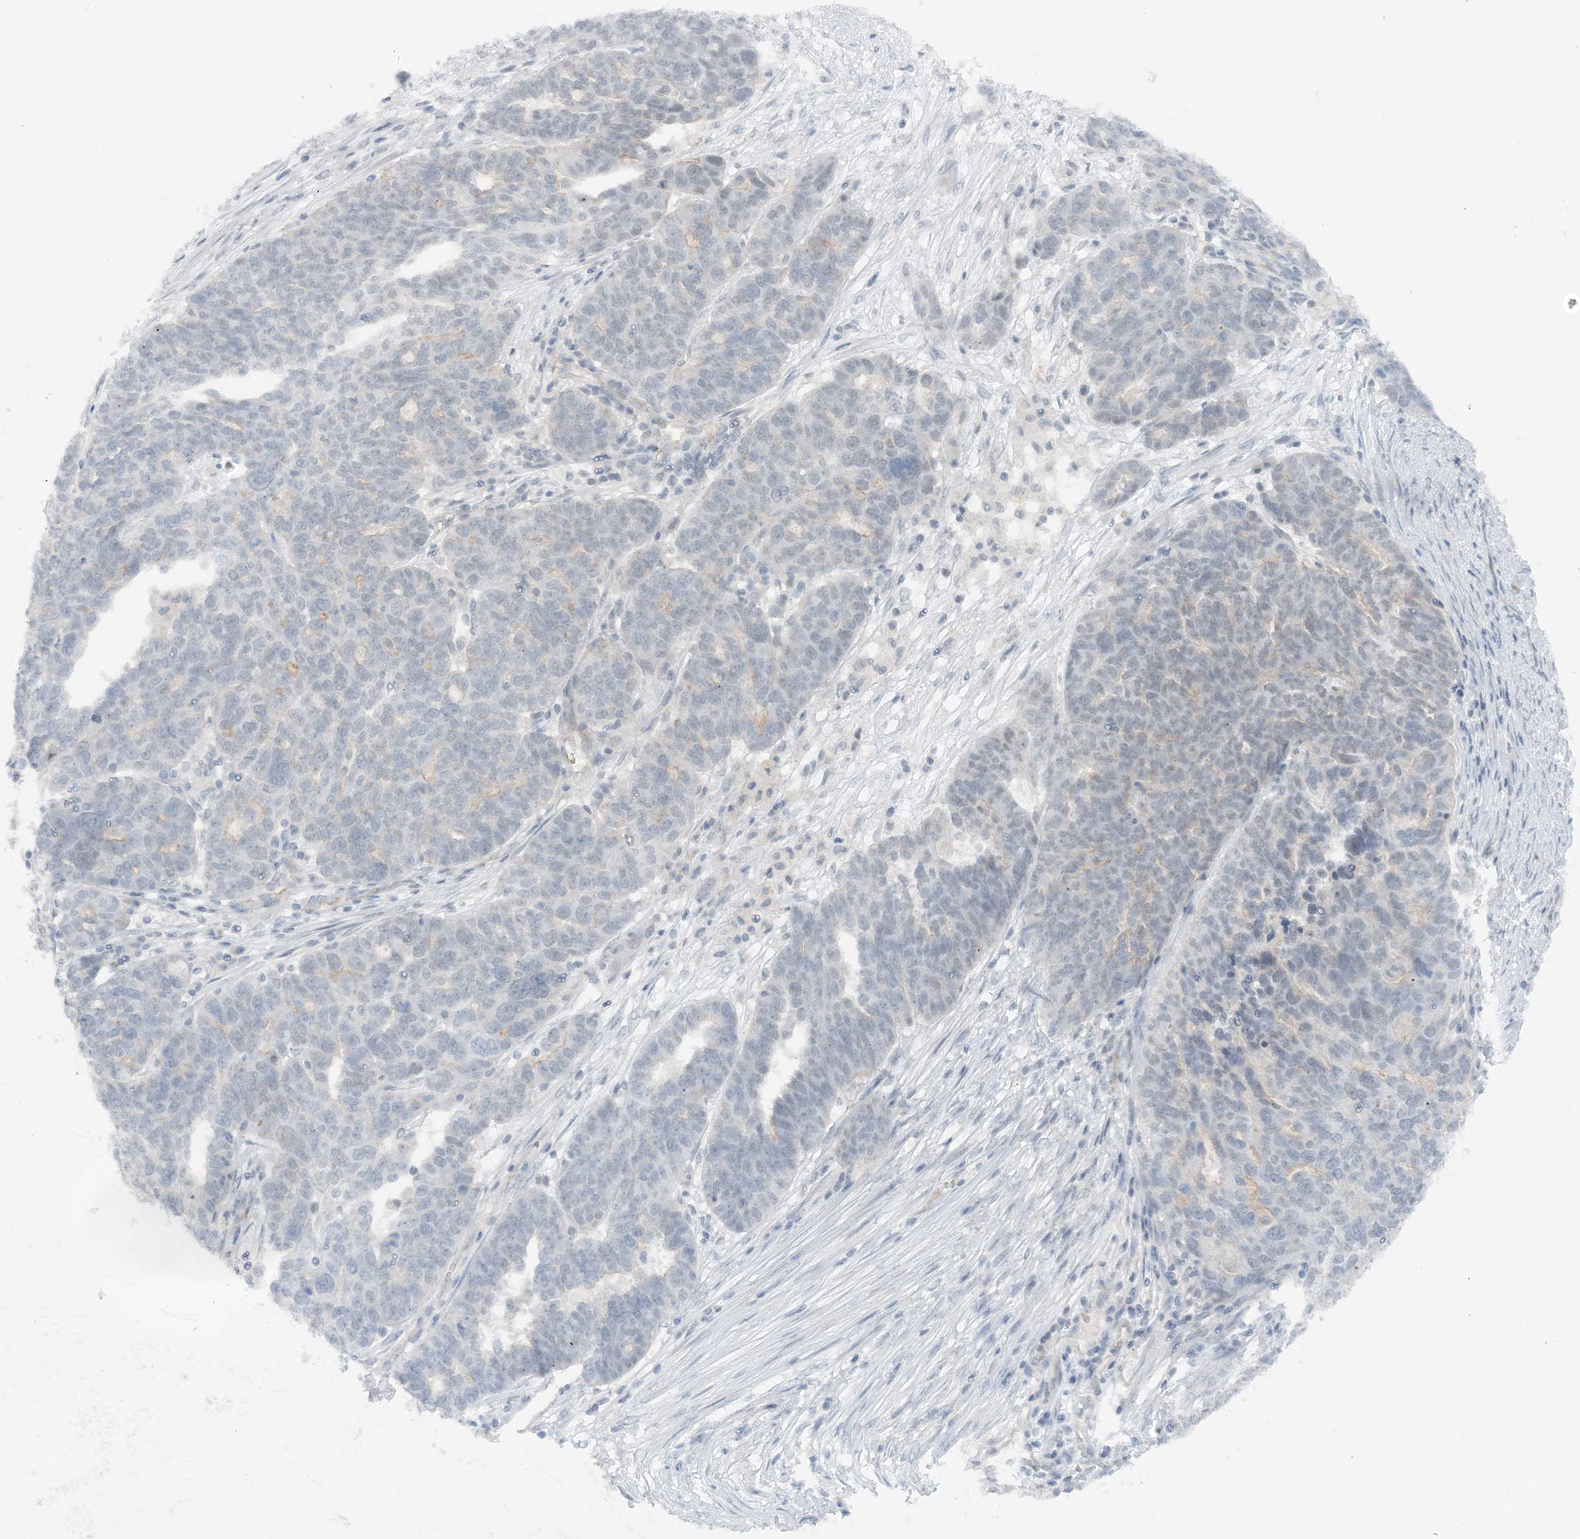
{"staining": {"intensity": "negative", "quantity": "none", "location": "none"}, "tissue": "ovarian cancer", "cell_type": "Tumor cells", "image_type": "cancer", "snomed": [{"axis": "morphology", "description": "Cystadenocarcinoma, serous, NOS"}, {"axis": "topography", "description": "Ovary"}], "caption": "There is no significant positivity in tumor cells of ovarian serous cystadenocarcinoma.", "gene": "ATP11A", "patient": {"sex": "female", "age": 59}}